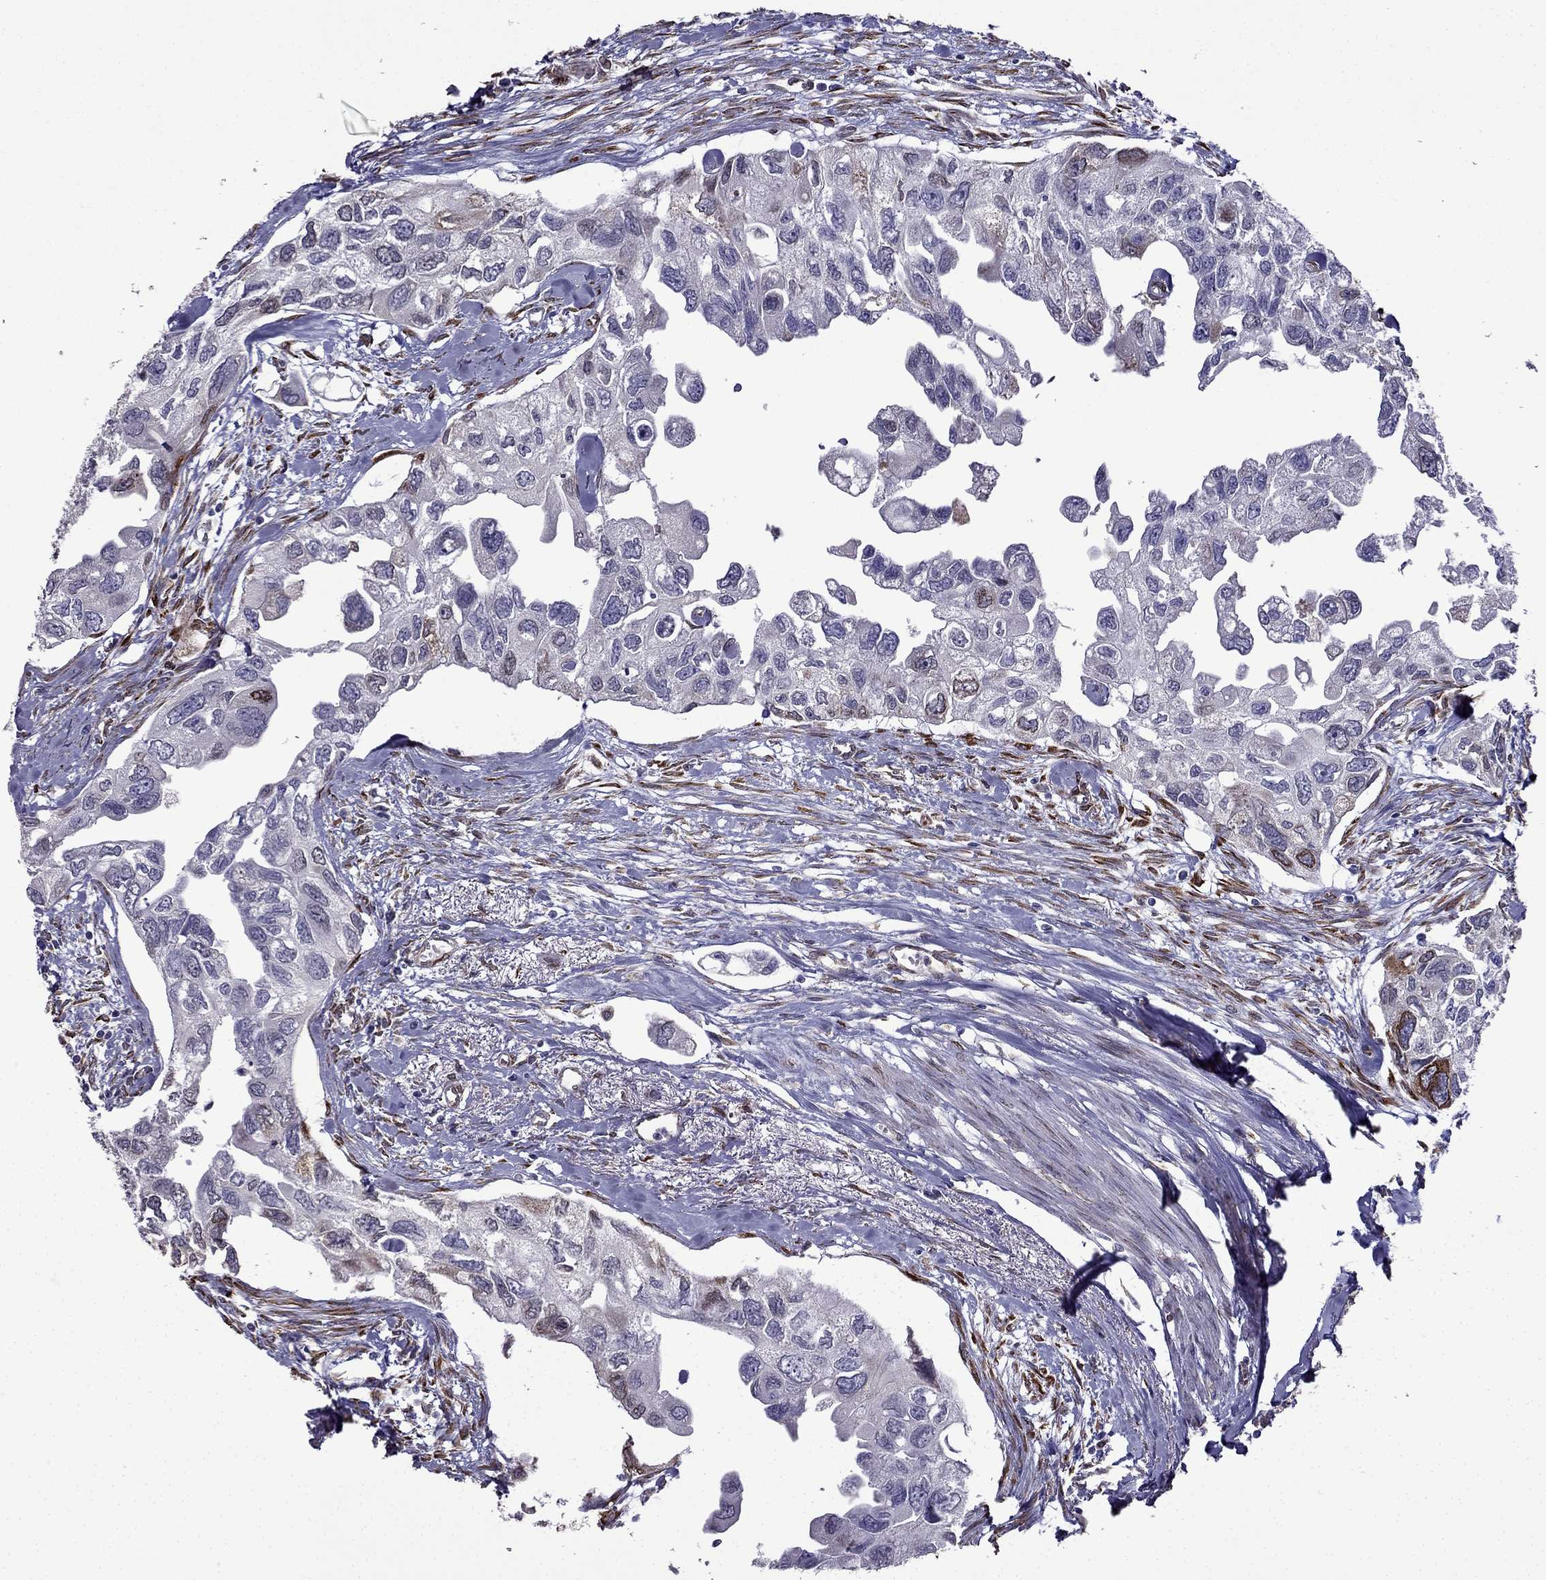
{"staining": {"intensity": "negative", "quantity": "none", "location": "none"}, "tissue": "urothelial cancer", "cell_type": "Tumor cells", "image_type": "cancer", "snomed": [{"axis": "morphology", "description": "Urothelial carcinoma, High grade"}, {"axis": "topography", "description": "Urinary bladder"}], "caption": "DAB (3,3'-diaminobenzidine) immunohistochemical staining of urothelial cancer reveals no significant staining in tumor cells. (DAB (3,3'-diaminobenzidine) immunohistochemistry visualized using brightfield microscopy, high magnification).", "gene": "IKBIP", "patient": {"sex": "male", "age": 59}}